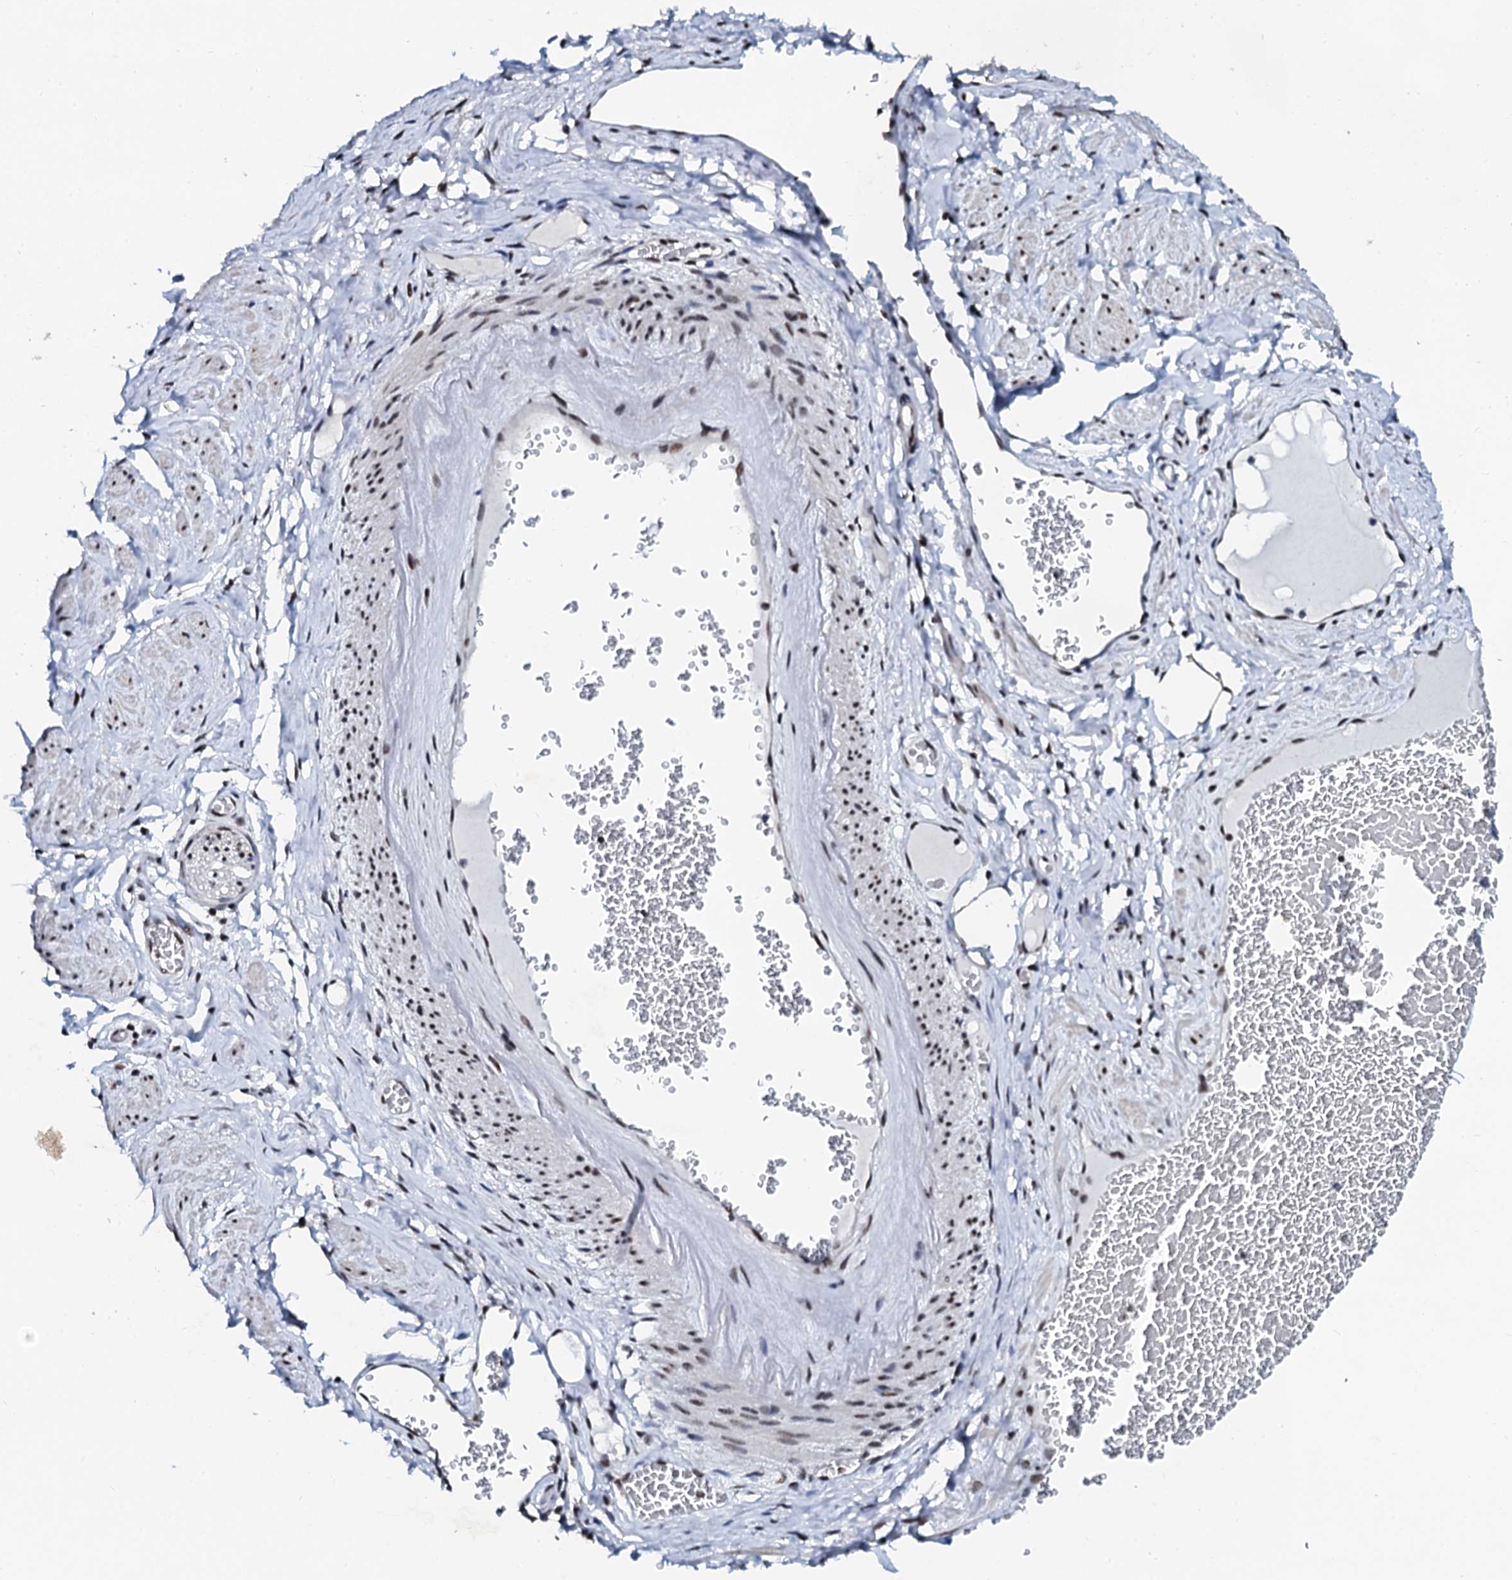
{"staining": {"intensity": "strong", "quantity": ">75%", "location": "nuclear"}, "tissue": "adipose tissue", "cell_type": "Adipocytes", "image_type": "normal", "snomed": [{"axis": "morphology", "description": "Normal tissue, NOS"}, {"axis": "morphology", "description": "Adenocarcinoma, NOS"}, {"axis": "topography", "description": "Rectum"}, {"axis": "topography", "description": "Vagina"}, {"axis": "topography", "description": "Peripheral nerve tissue"}], "caption": "Immunohistochemical staining of unremarkable adipose tissue reveals high levels of strong nuclear staining in approximately >75% of adipocytes.", "gene": "SLTM", "patient": {"sex": "female", "age": 71}}